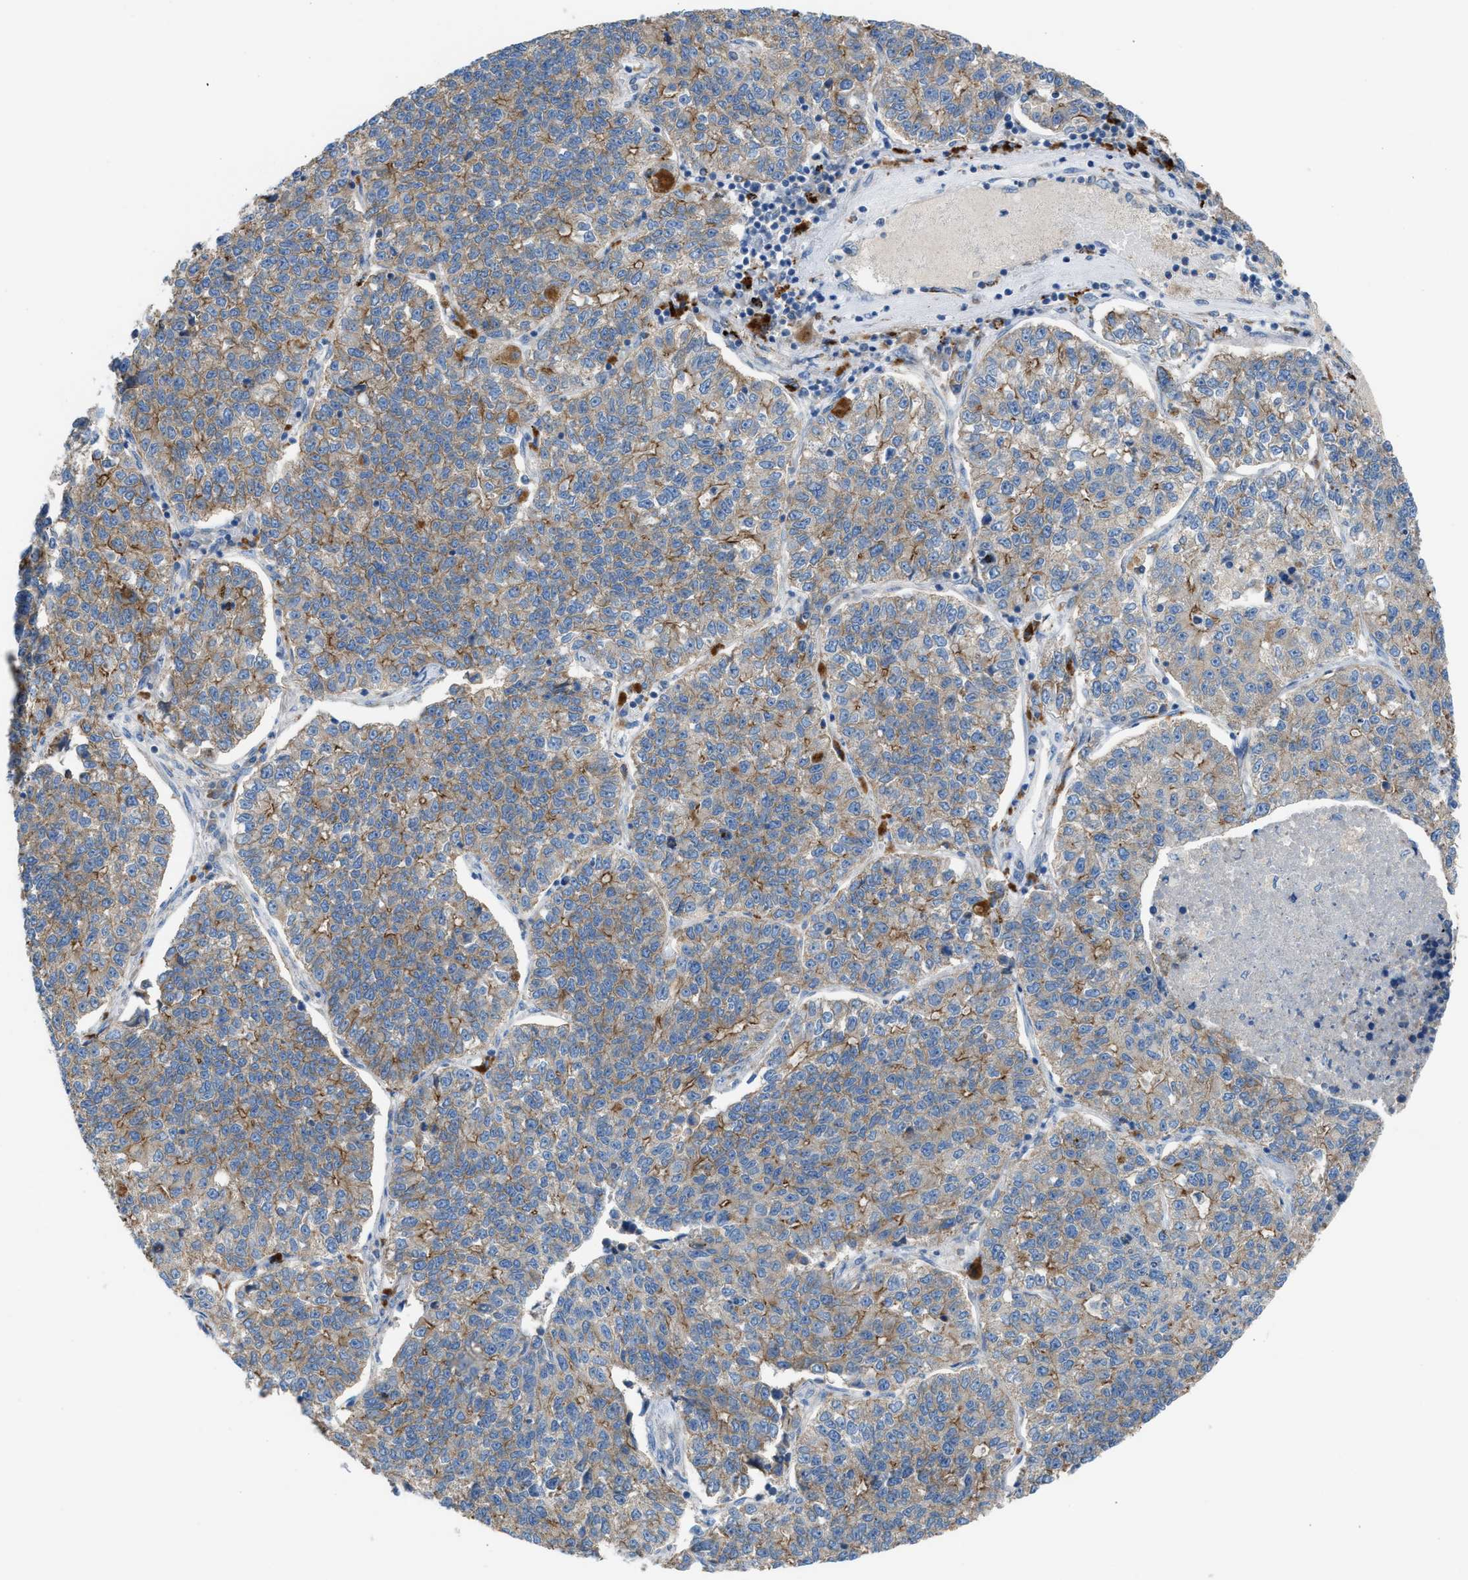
{"staining": {"intensity": "weak", "quantity": ">75%", "location": "cytoplasmic/membranous"}, "tissue": "lung cancer", "cell_type": "Tumor cells", "image_type": "cancer", "snomed": [{"axis": "morphology", "description": "Adenocarcinoma, NOS"}, {"axis": "topography", "description": "Lung"}], "caption": "Immunohistochemical staining of lung adenocarcinoma demonstrates low levels of weak cytoplasmic/membranous staining in about >75% of tumor cells.", "gene": "AOAH", "patient": {"sex": "male", "age": 49}}